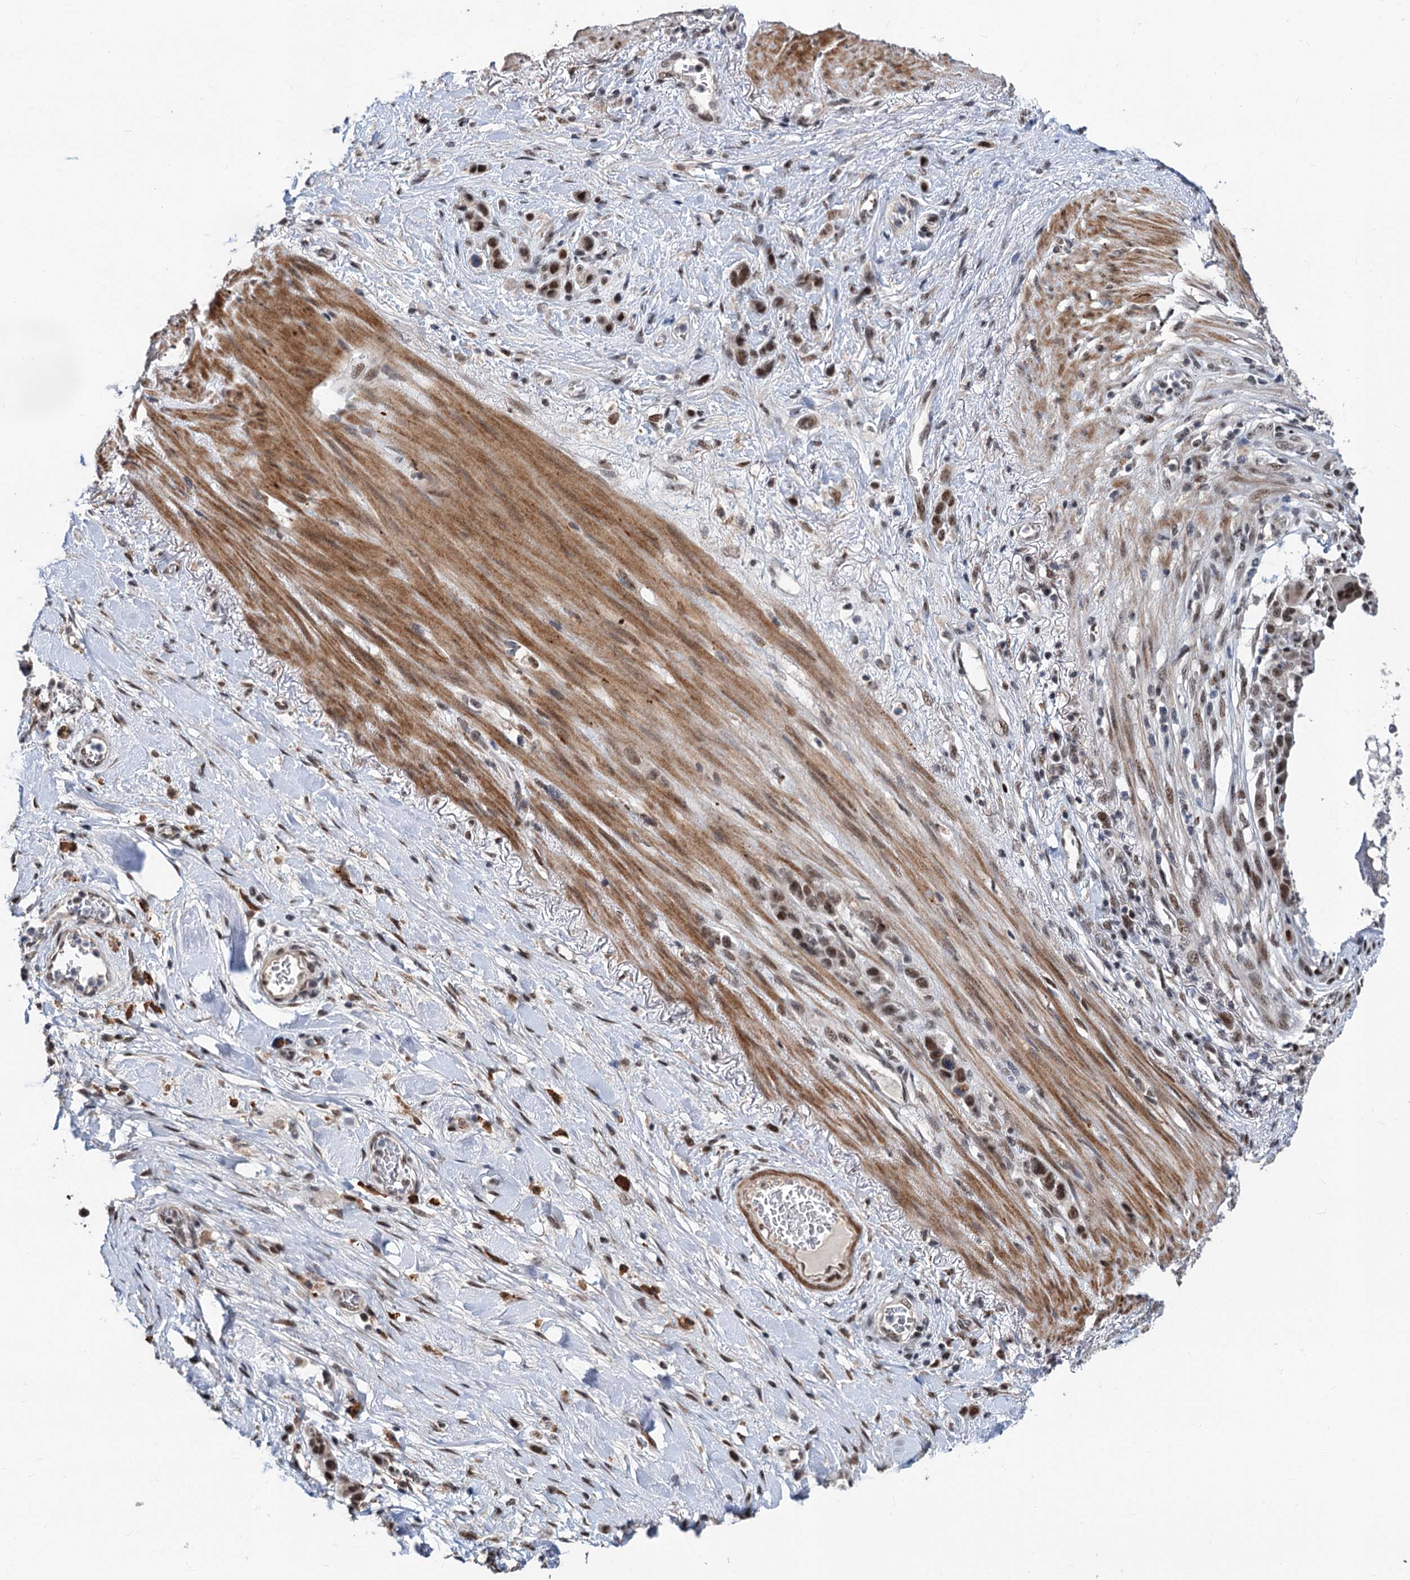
{"staining": {"intensity": "weak", "quantity": ">75%", "location": "nuclear"}, "tissue": "stomach cancer", "cell_type": "Tumor cells", "image_type": "cancer", "snomed": [{"axis": "morphology", "description": "Adenocarcinoma, NOS"}, {"axis": "morphology", "description": "Adenocarcinoma, High grade"}, {"axis": "topography", "description": "Stomach, upper"}, {"axis": "topography", "description": "Stomach, lower"}], "caption": "A micrograph showing weak nuclear expression in about >75% of tumor cells in stomach cancer, as visualized by brown immunohistochemical staining.", "gene": "PHF8", "patient": {"sex": "female", "age": 65}}